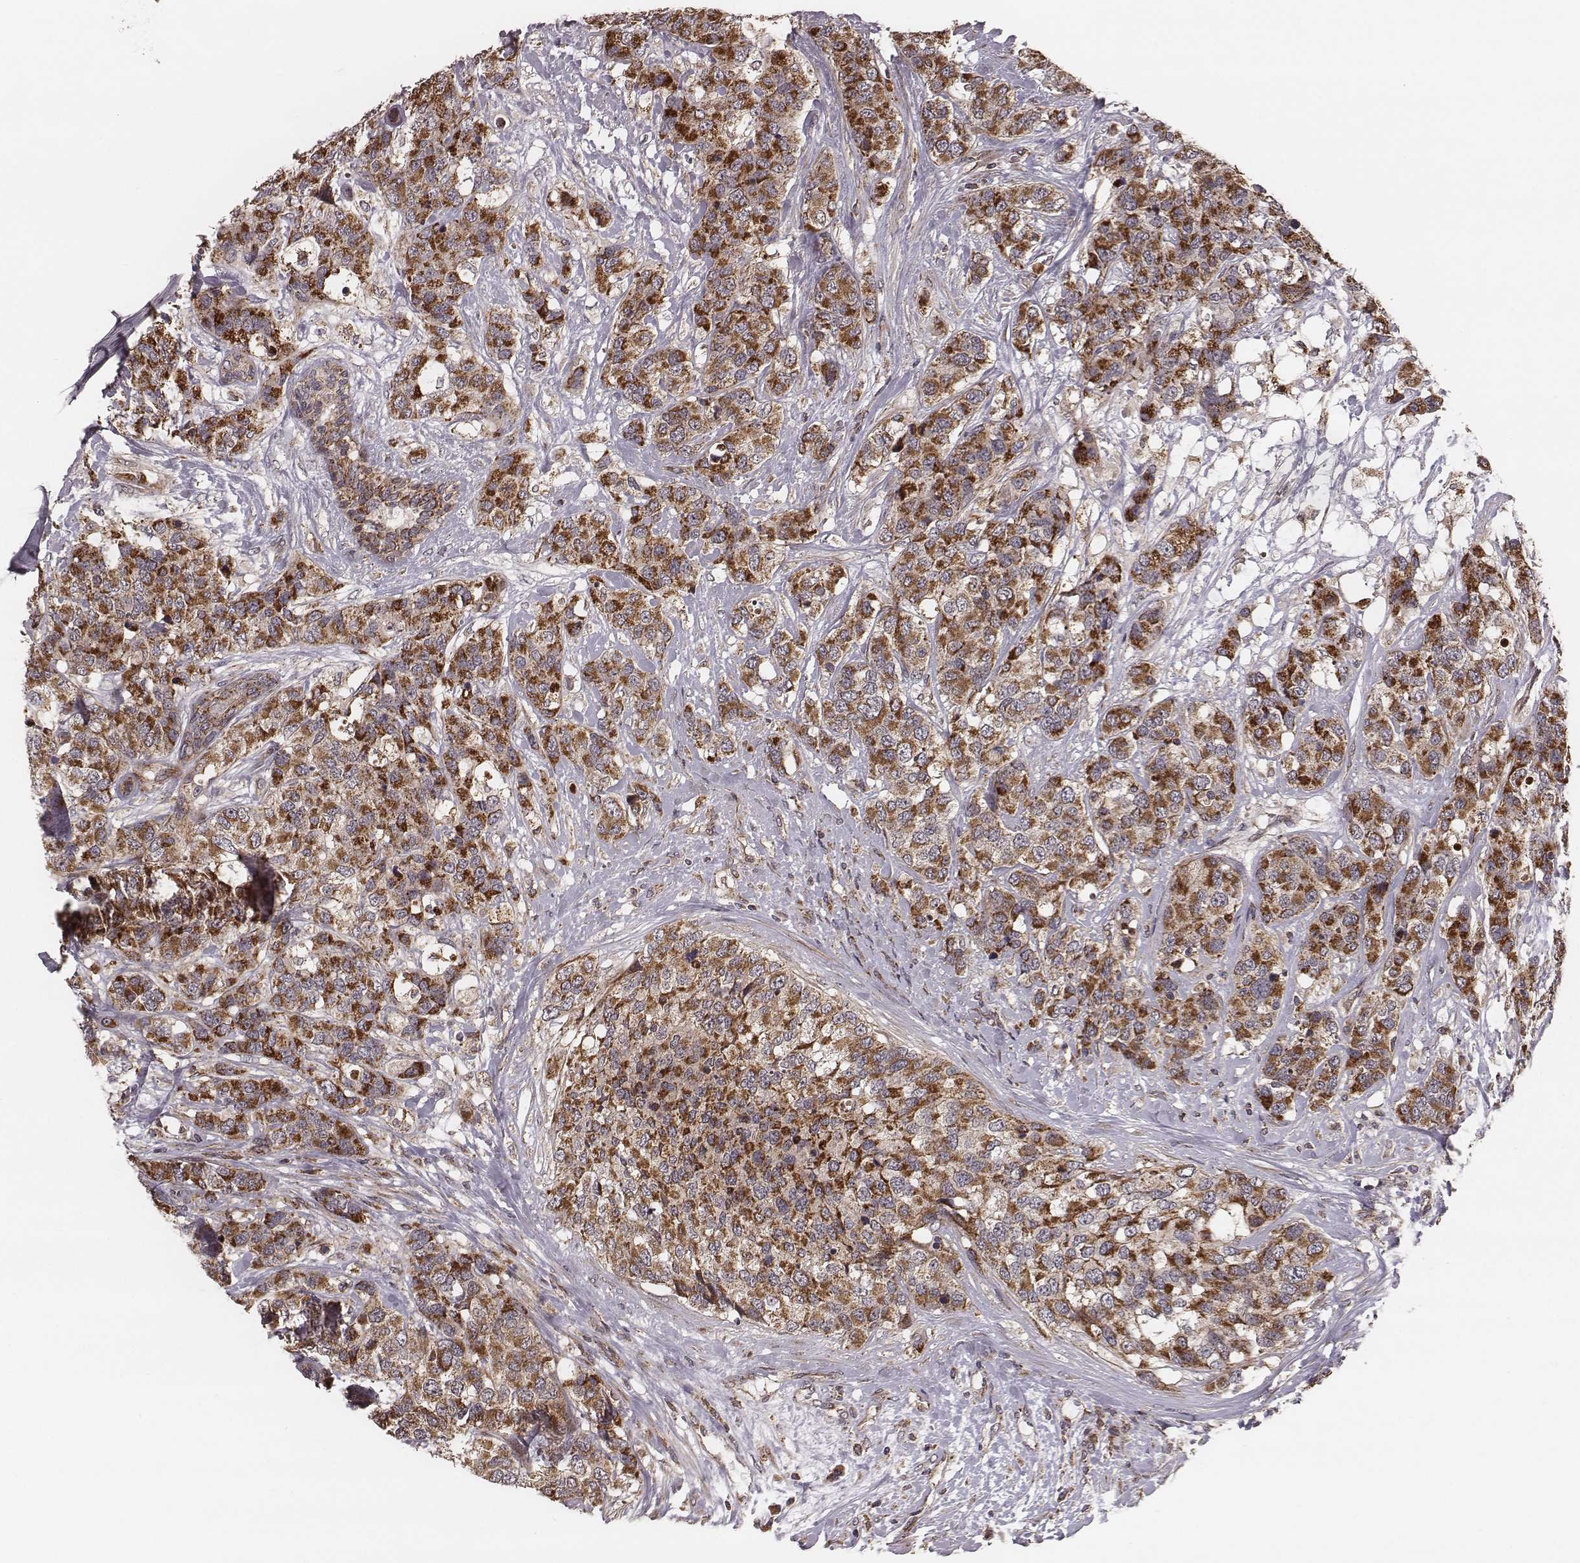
{"staining": {"intensity": "strong", "quantity": ">75%", "location": "cytoplasmic/membranous"}, "tissue": "breast cancer", "cell_type": "Tumor cells", "image_type": "cancer", "snomed": [{"axis": "morphology", "description": "Lobular carcinoma"}, {"axis": "topography", "description": "Breast"}], "caption": "A high amount of strong cytoplasmic/membranous staining is present in approximately >75% of tumor cells in breast cancer (lobular carcinoma) tissue.", "gene": "ZDHHC21", "patient": {"sex": "female", "age": 59}}